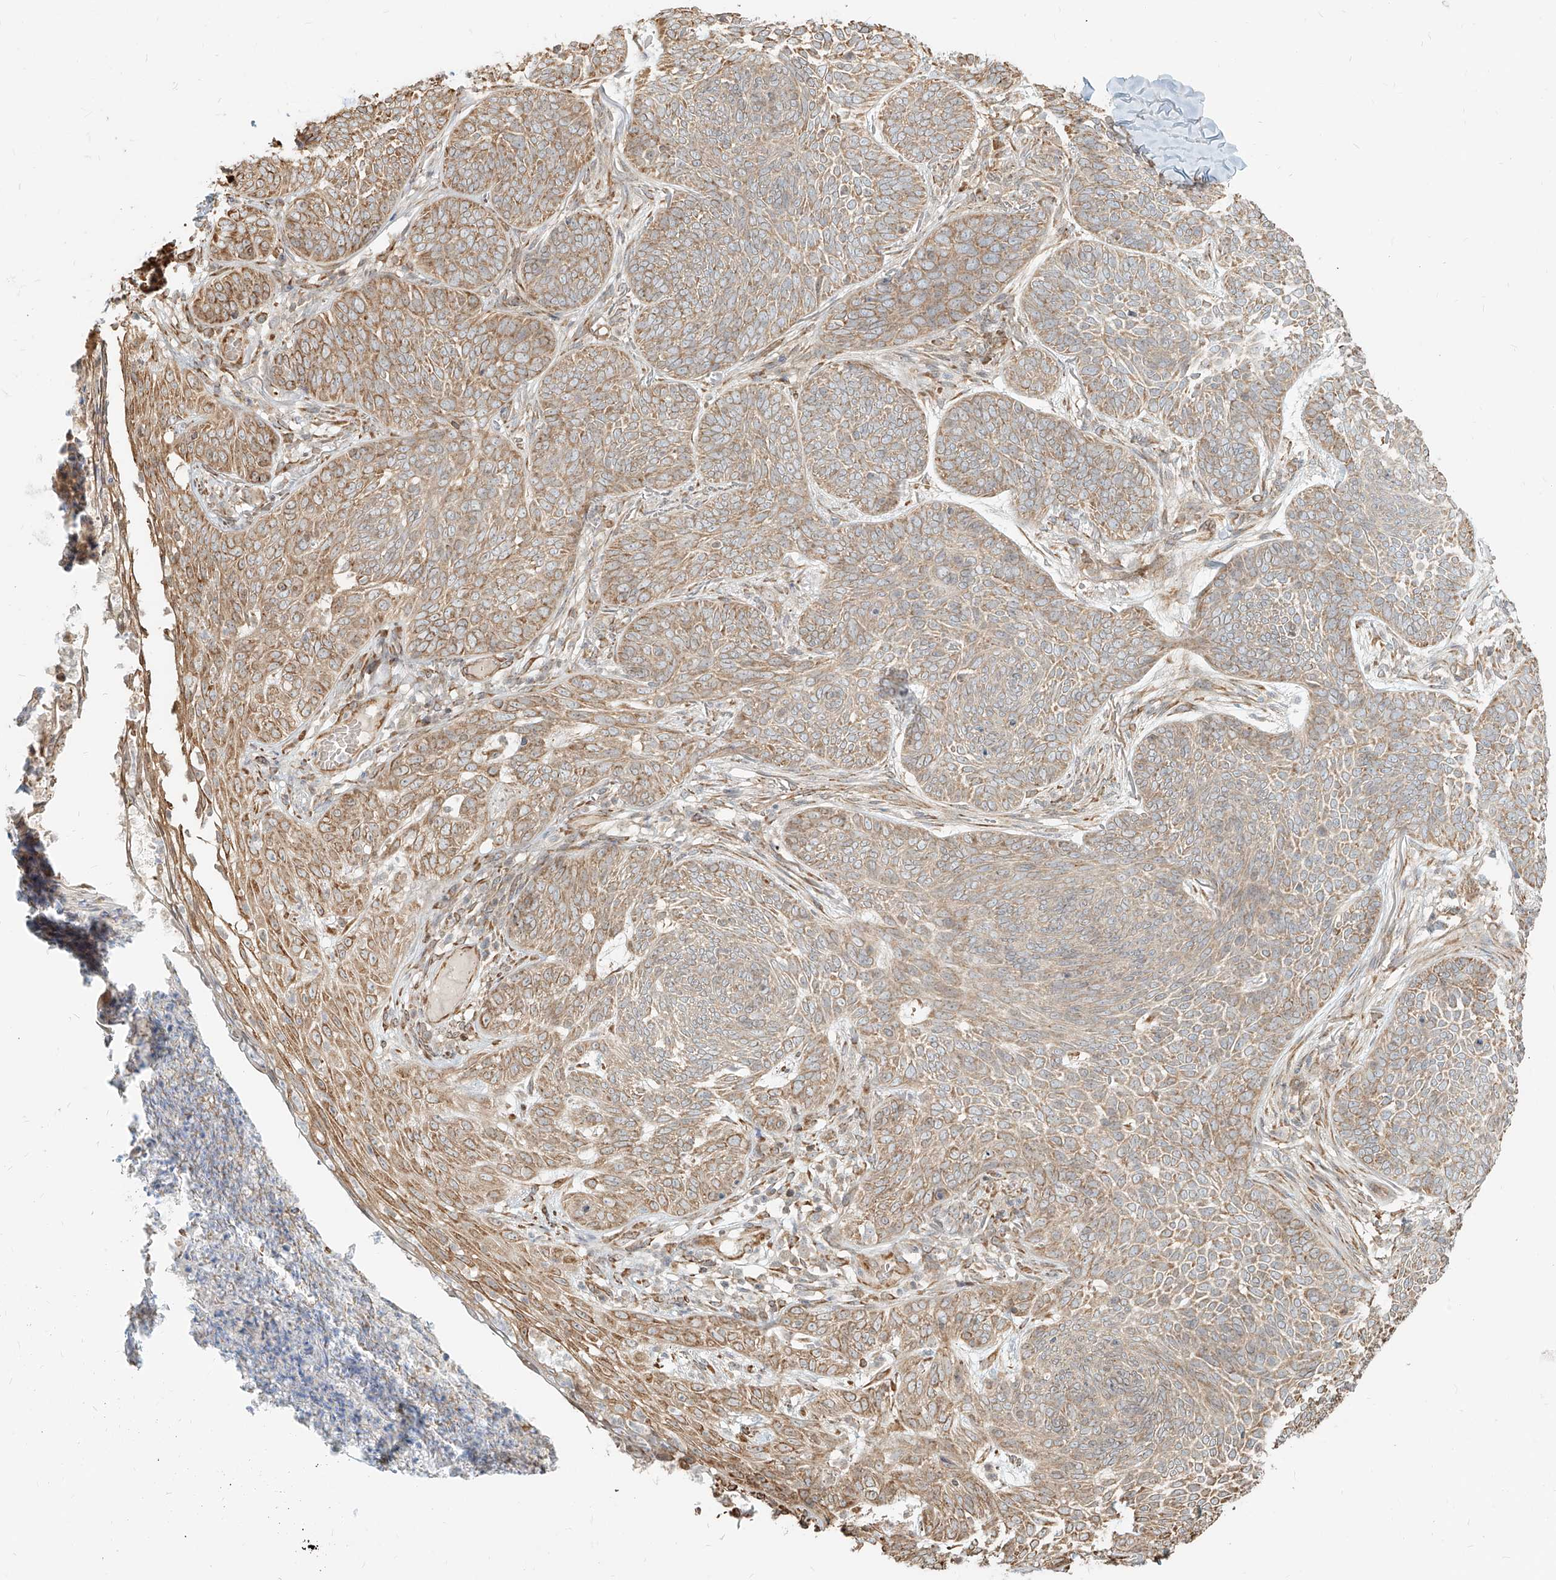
{"staining": {"intensity": "moderate", "quantity": ">75%", "location": "cytoplasmic/membranous"}, "tissue": "skin cancer", "cell_type": "Tumor cells", "image_type": "cancer", "snomed": [{"axis": "morphology", "description": "Basal cell carcinoma"}, {"axis": "topography", "description": "Skin"}], "caption": "Moderate cytoplasmic/membranous protein positivity is identified in approximately >75% of tumor cells in skin basal cell carcinoma.", "gene": "UBE2K", "patient": {"sex": "male", "age": 85}}